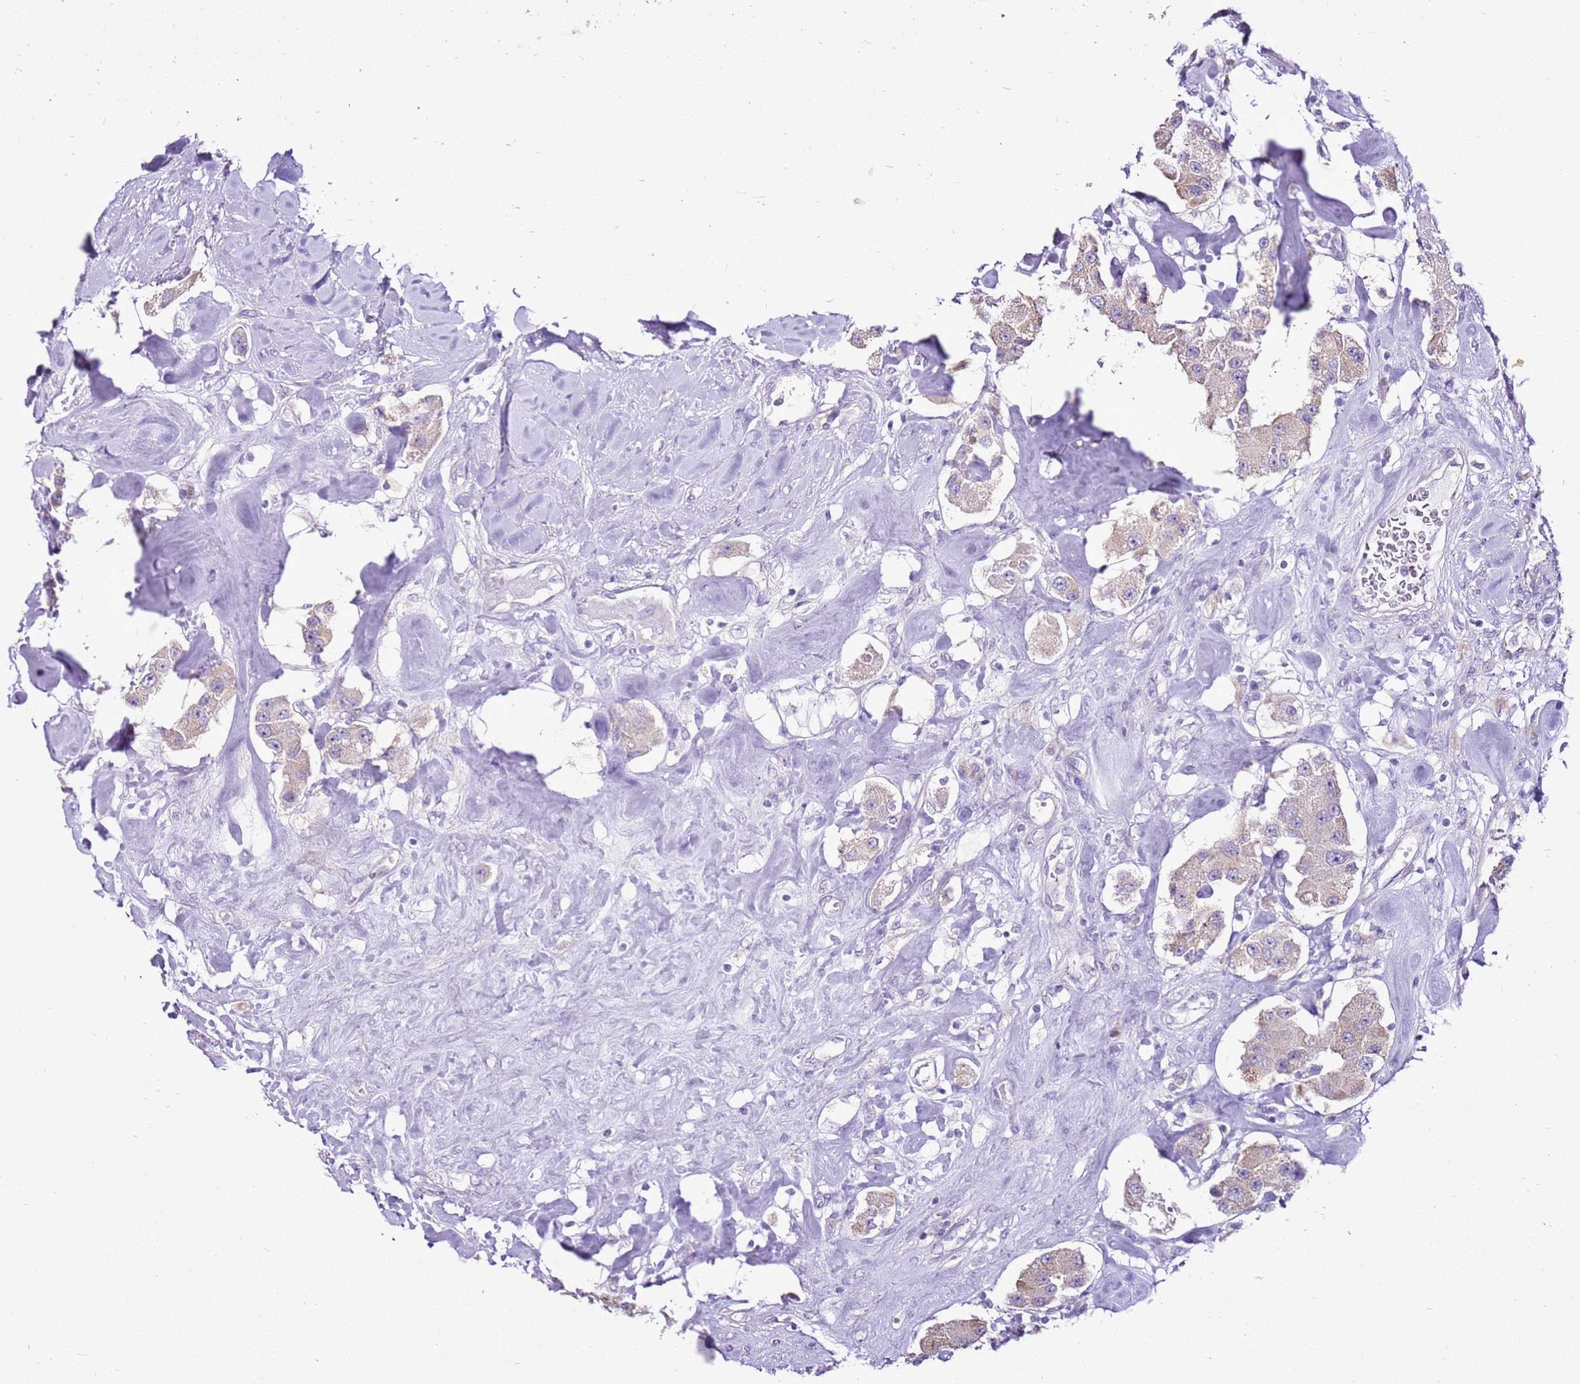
{"staining": {"intensity": "weak", "quantity": "25%-75%", "location": "cytoplasmic/membranous"}, "tissue": "carcinoid", "cell_type": "Tumor cells", "image_type": "cancer", "snomed": [{"axis": "morphology", "description": "Carcinoid, malignant, NOS"}, {"axis": "topography", "description": "Pancreas"}], "caption": "Carcinoid (malignant) stained with IHC displays weak cytoplasmic/membranous positivity in about 25%-75% of tumor cells. (brown staining indicates protein expression, while blue staining denotes nuclei).", "gene": "SLC38A5", "patient": {"sex": "male", "age": 41}}